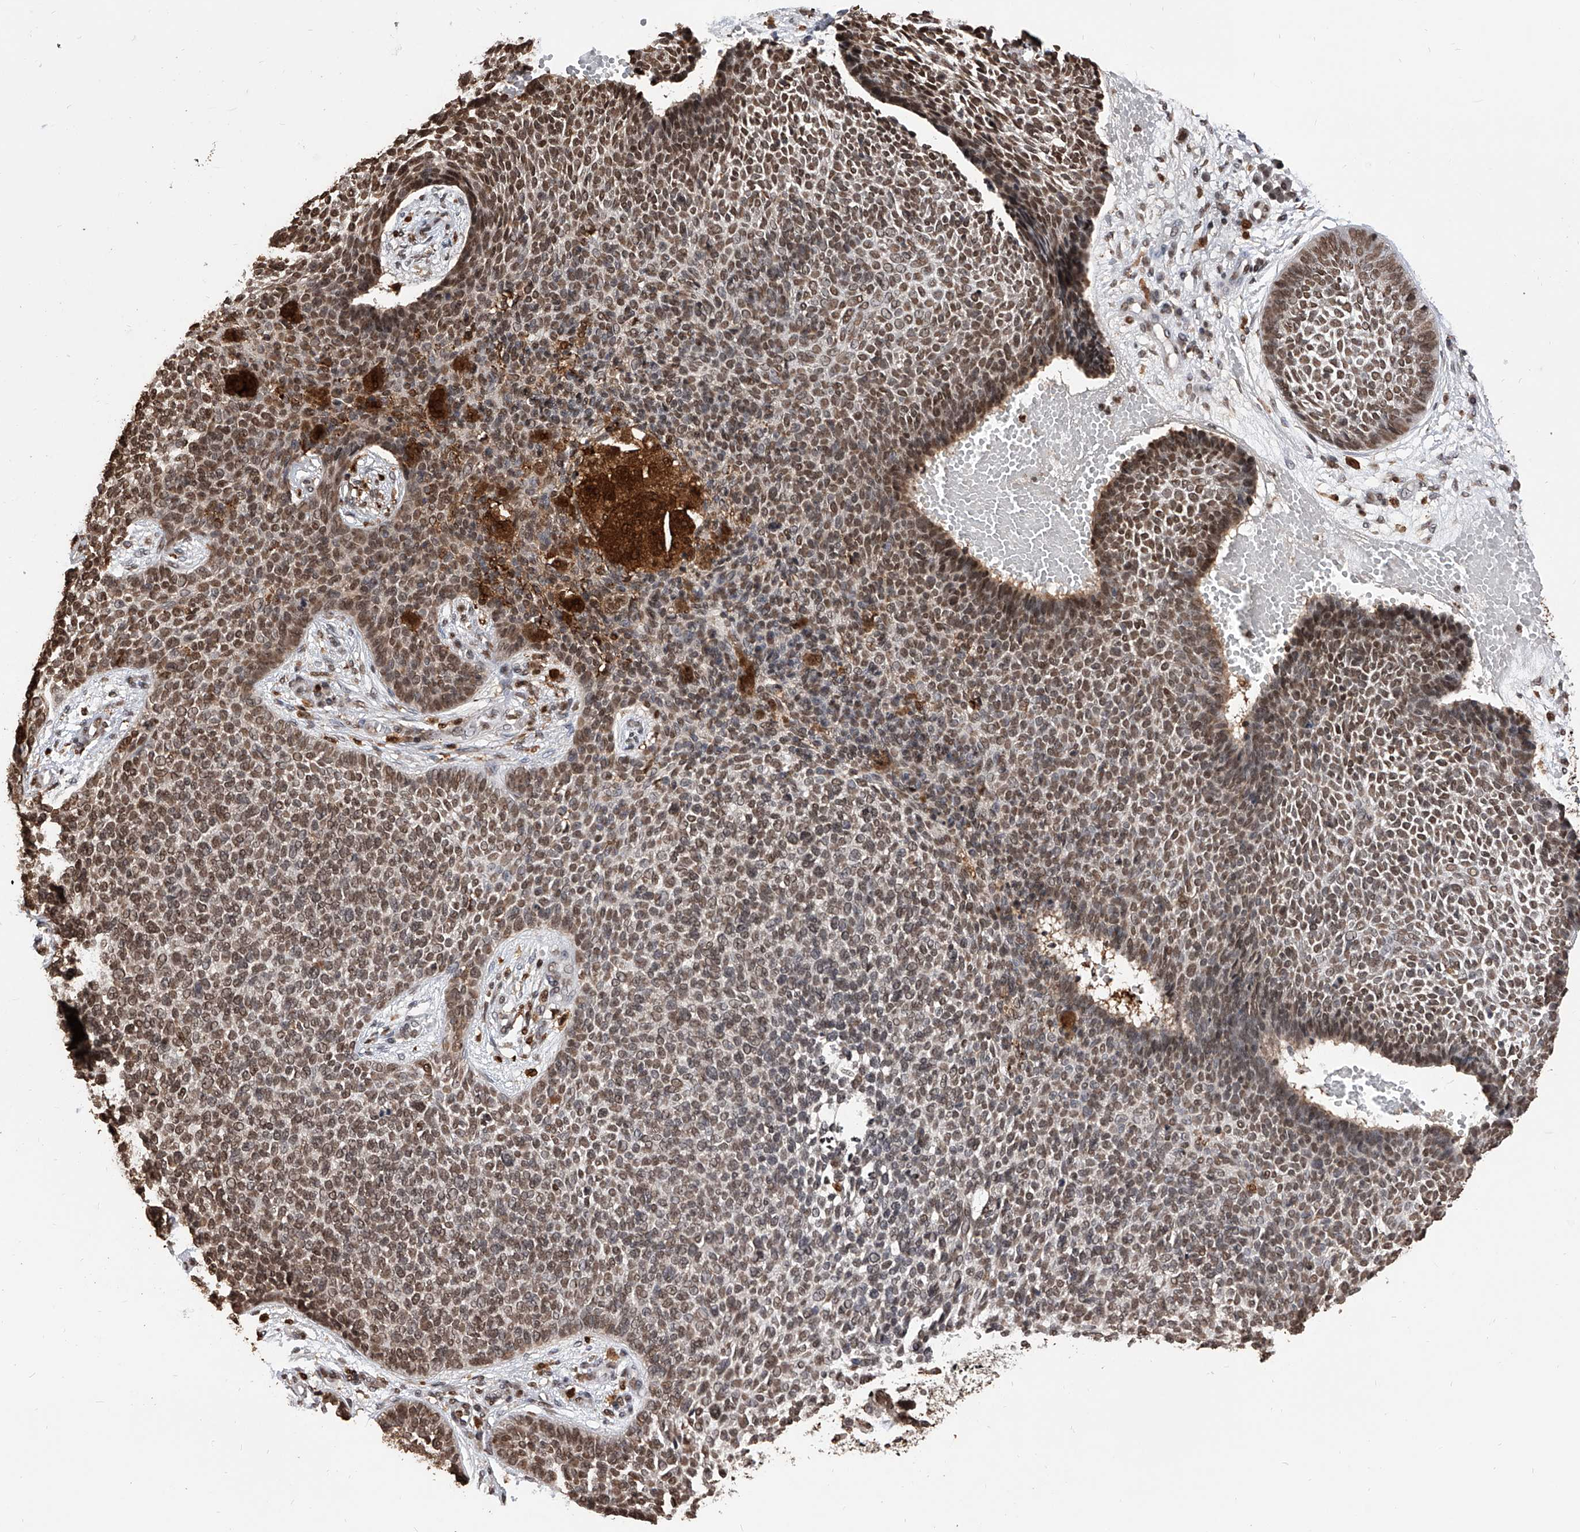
{"staining": {"intensity": "moderate", "quantity": ">75%", "location": "nuclear"}, "tissue": "skin cancer", "cell_type": "Tumor cells", "image_type": "cancer", "snomed": [{"axis": "morphology", "description": "Basal cell carcinoma"}, {"axis": "topography", "description": "Skin"}], "caption": "Immunohistochemistry histopathology image of neoplastic tissue: basal cell carcinoma (skin) stained using immunohistochemistry shows medium levels of moderate protein expression localized specifically in the nuclear of tumor cells, appearing as a nuclear brown color.", "gene": "CFAP410", "patient": {"sex": "female", "age": 84}}